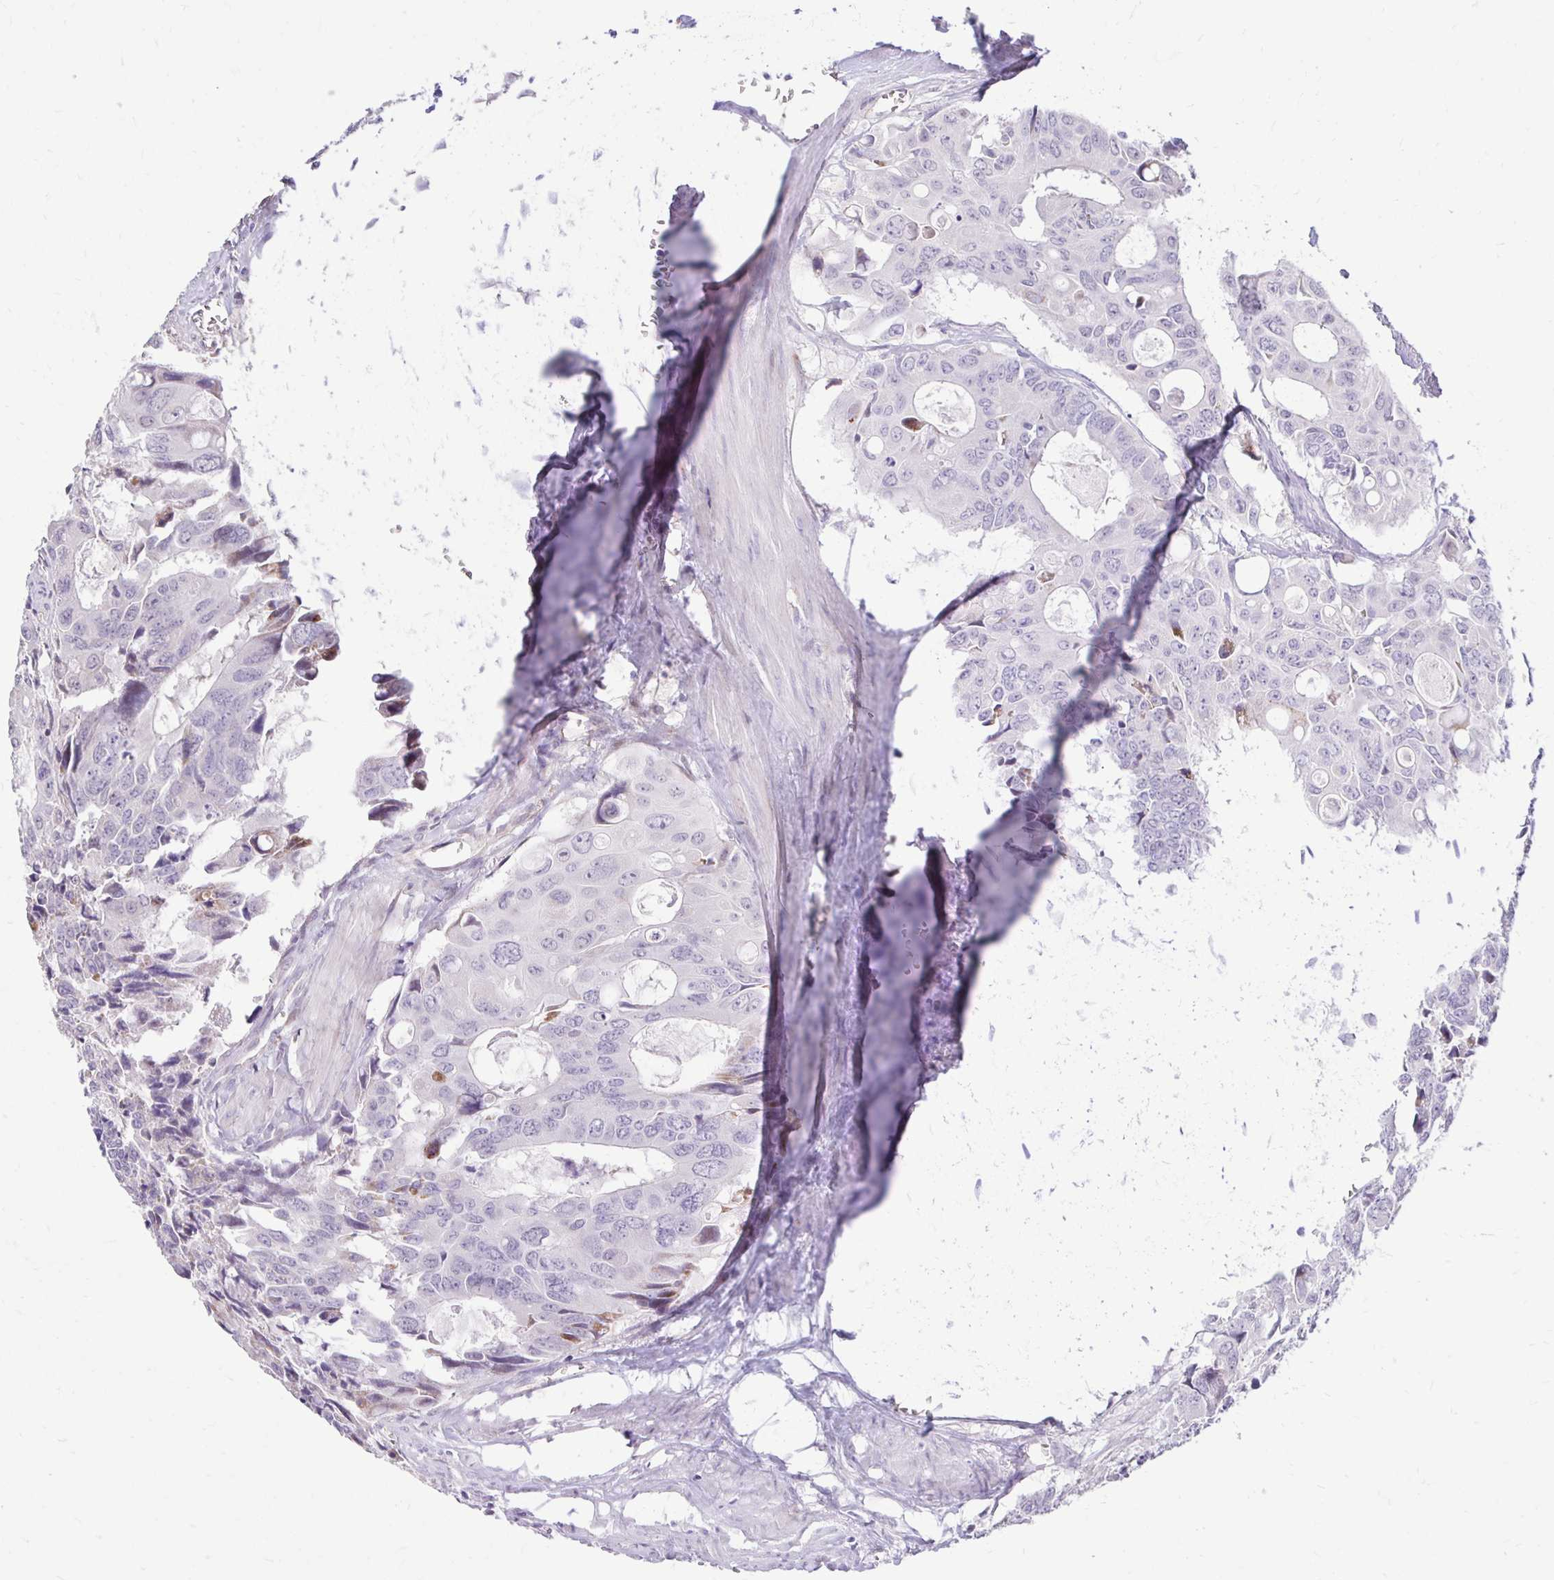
{"staining": {"intensity": "negative", "quantity": "none", "location": "none"}, "tissue": "colorectal cancer", "cell_type": "Tumor cells", "image_type": "cancer", "snomed": [{"axis": "morphology", "description": "Adenocarcinoma, NOS"}, {"axis": "topography", "description": "Rectum"}], "caption": "The image exhibits no significant staining in tumor cells of colorectal cancer. (DAB IHC with hematoxylin counter stain).", "gene": "GAS2", "patient": {"sex": "male", "age": 76}}